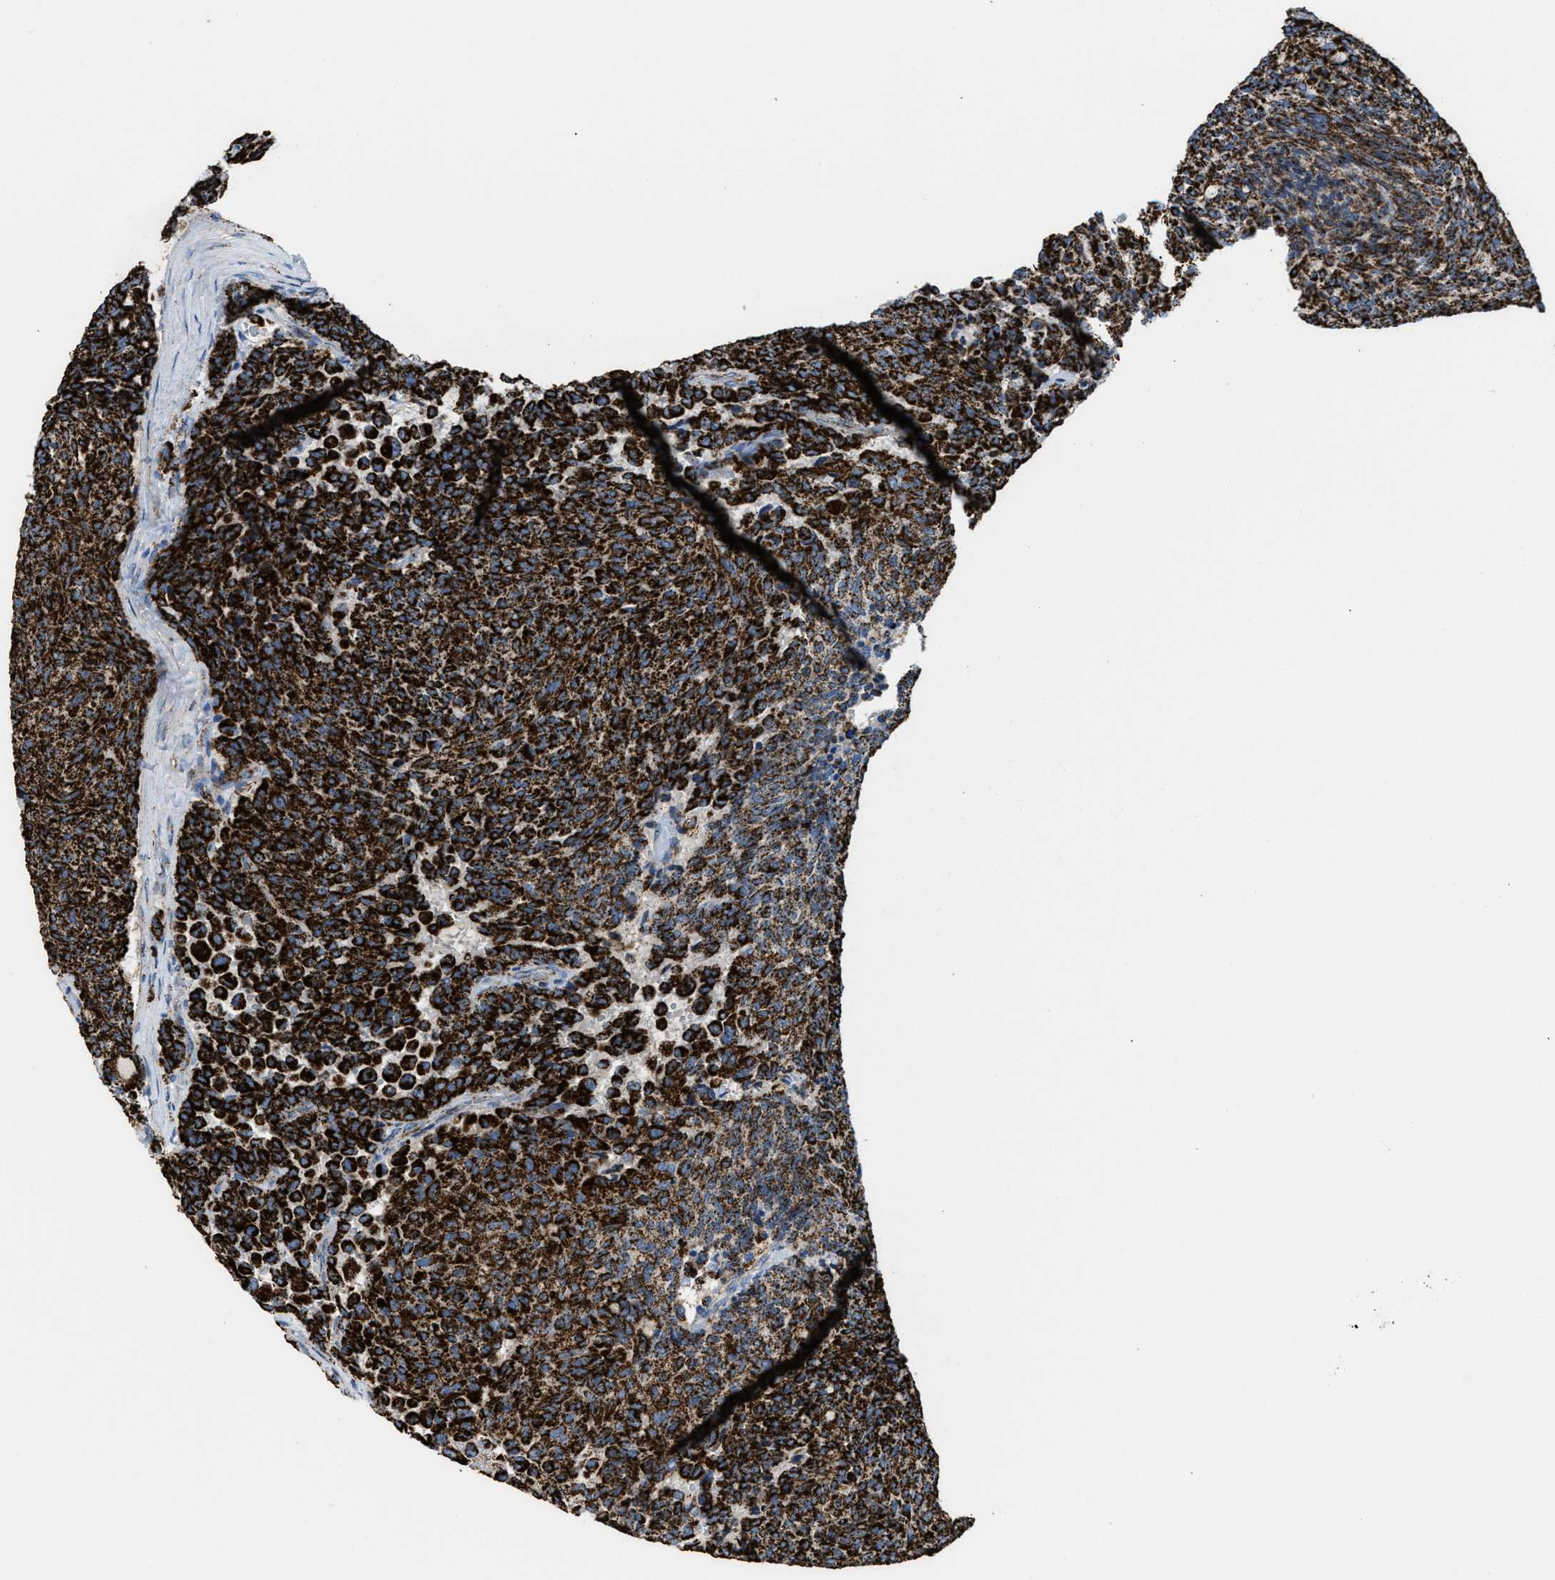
{"staining": {"intensity": "strong", "quantity": ">75%", "location": "cytoplasmic/membranous"}, "tissue": "carcinoid", "cell_type": "Tumor cells", "image_type": "cancer", "snomed": [{"axis": "morphology", "description": "Carcinoid, malignant, NOS"}, {"axis": "topography", "description": "Pancreas"}], "caption": "A brown stain shows strong cytoplasmic/membranous staining of a protein in malignant carcinoid tumor cells. (IHC, brightfield microscopy, high magnification).", "gene": "ECHS1", "patient": {"sex": "female", "age": 54}}